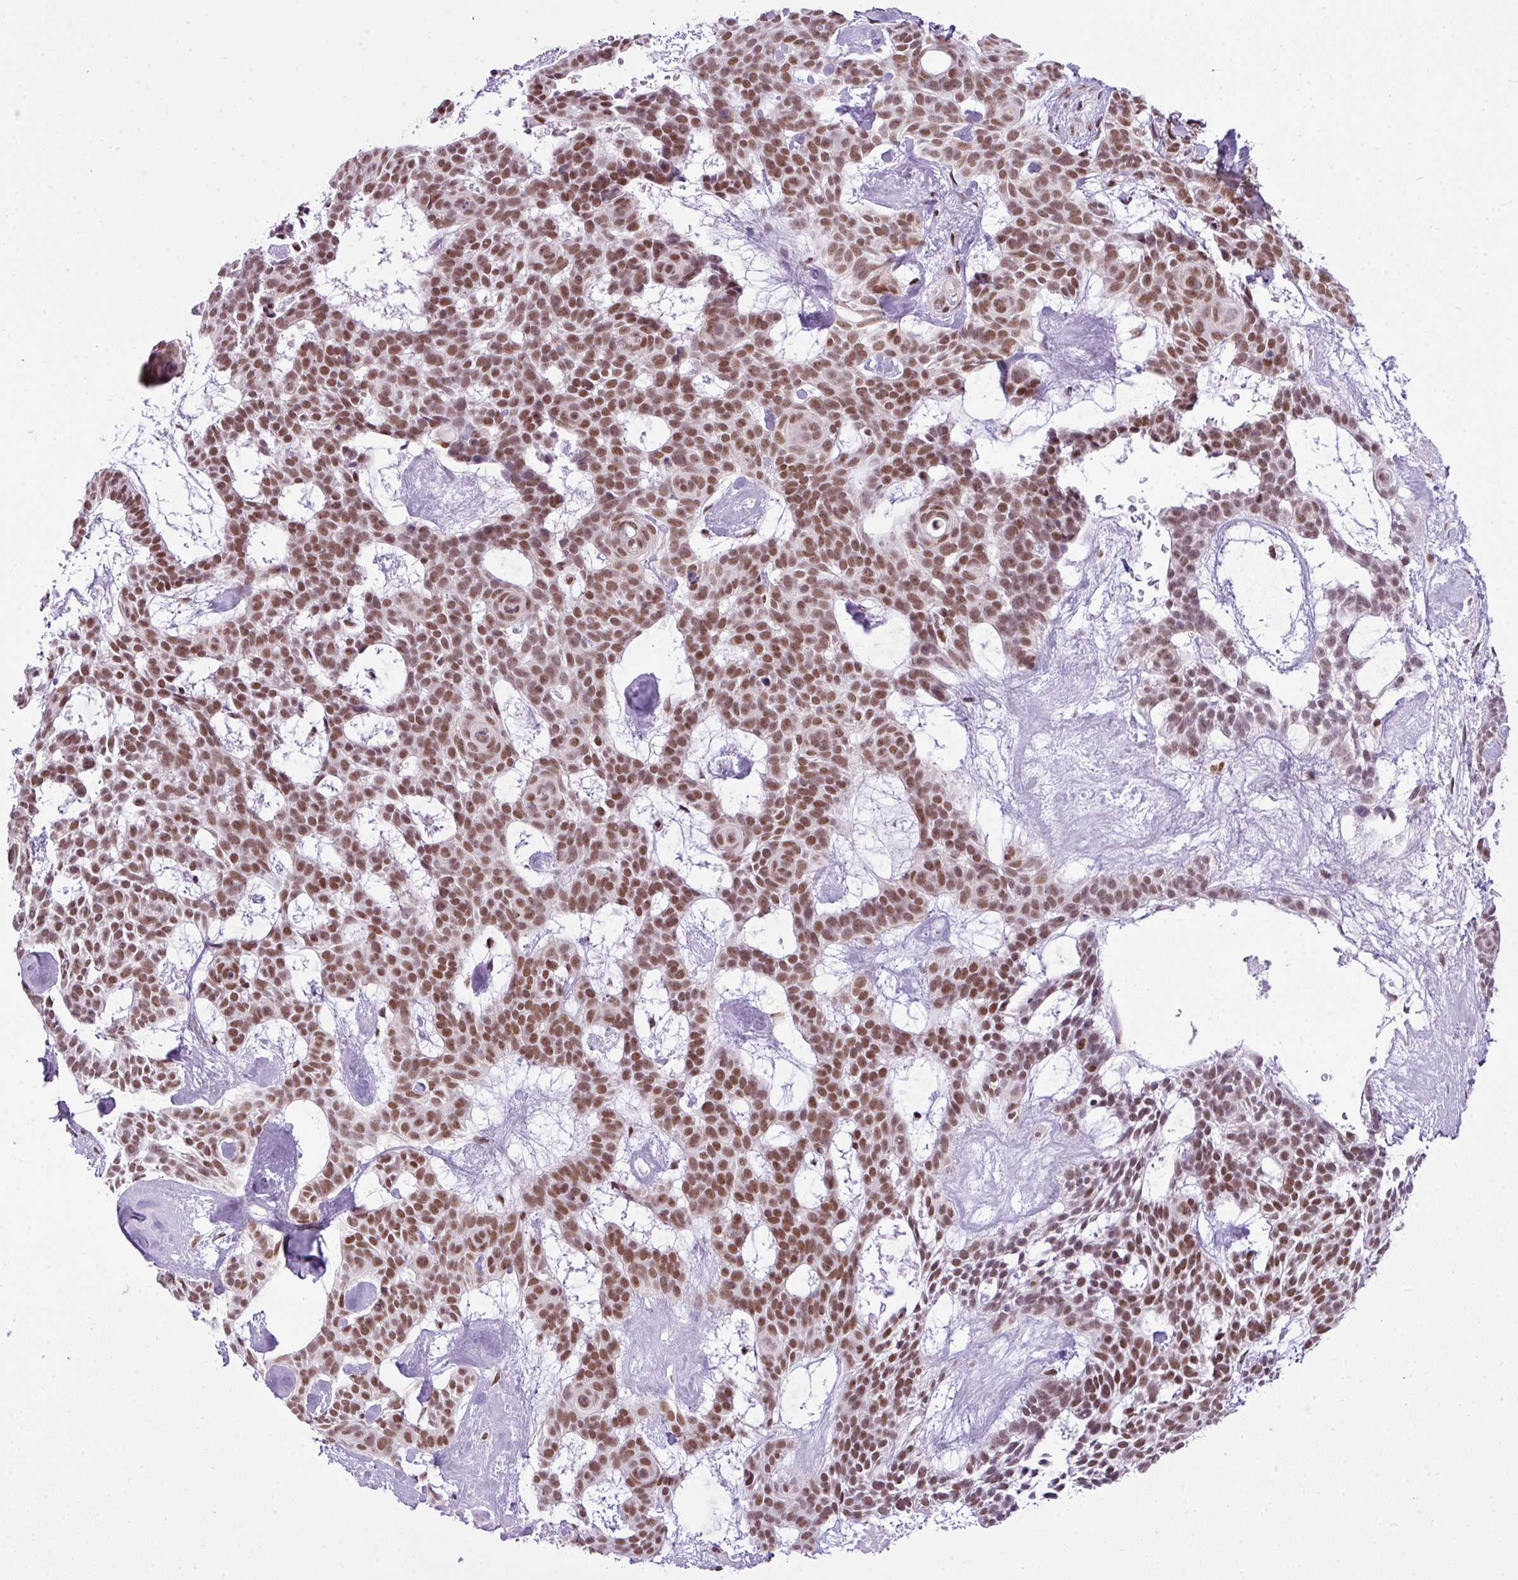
{"staining": {"intensity": "moderate", "quantity": ">75%", "location": "nuclear"}, "tissue": "skin cancer", "cell_type": "Tumor cells", "image_type": "cancer", "snomed": [{"axis": "morphology", "description": "Basal cell carcinoma"}, {"axis": "topography", "description": "Skin"}], "caption": "This is a photomicrograph of immunohistochemistry (IHC) staining of skin cancer (basal cell carcinoma), which shows moderate expression in the nuclear of tumor cells.", "gene": "ARL6IP4", "patient": {"sex": "male", "age": 61}}